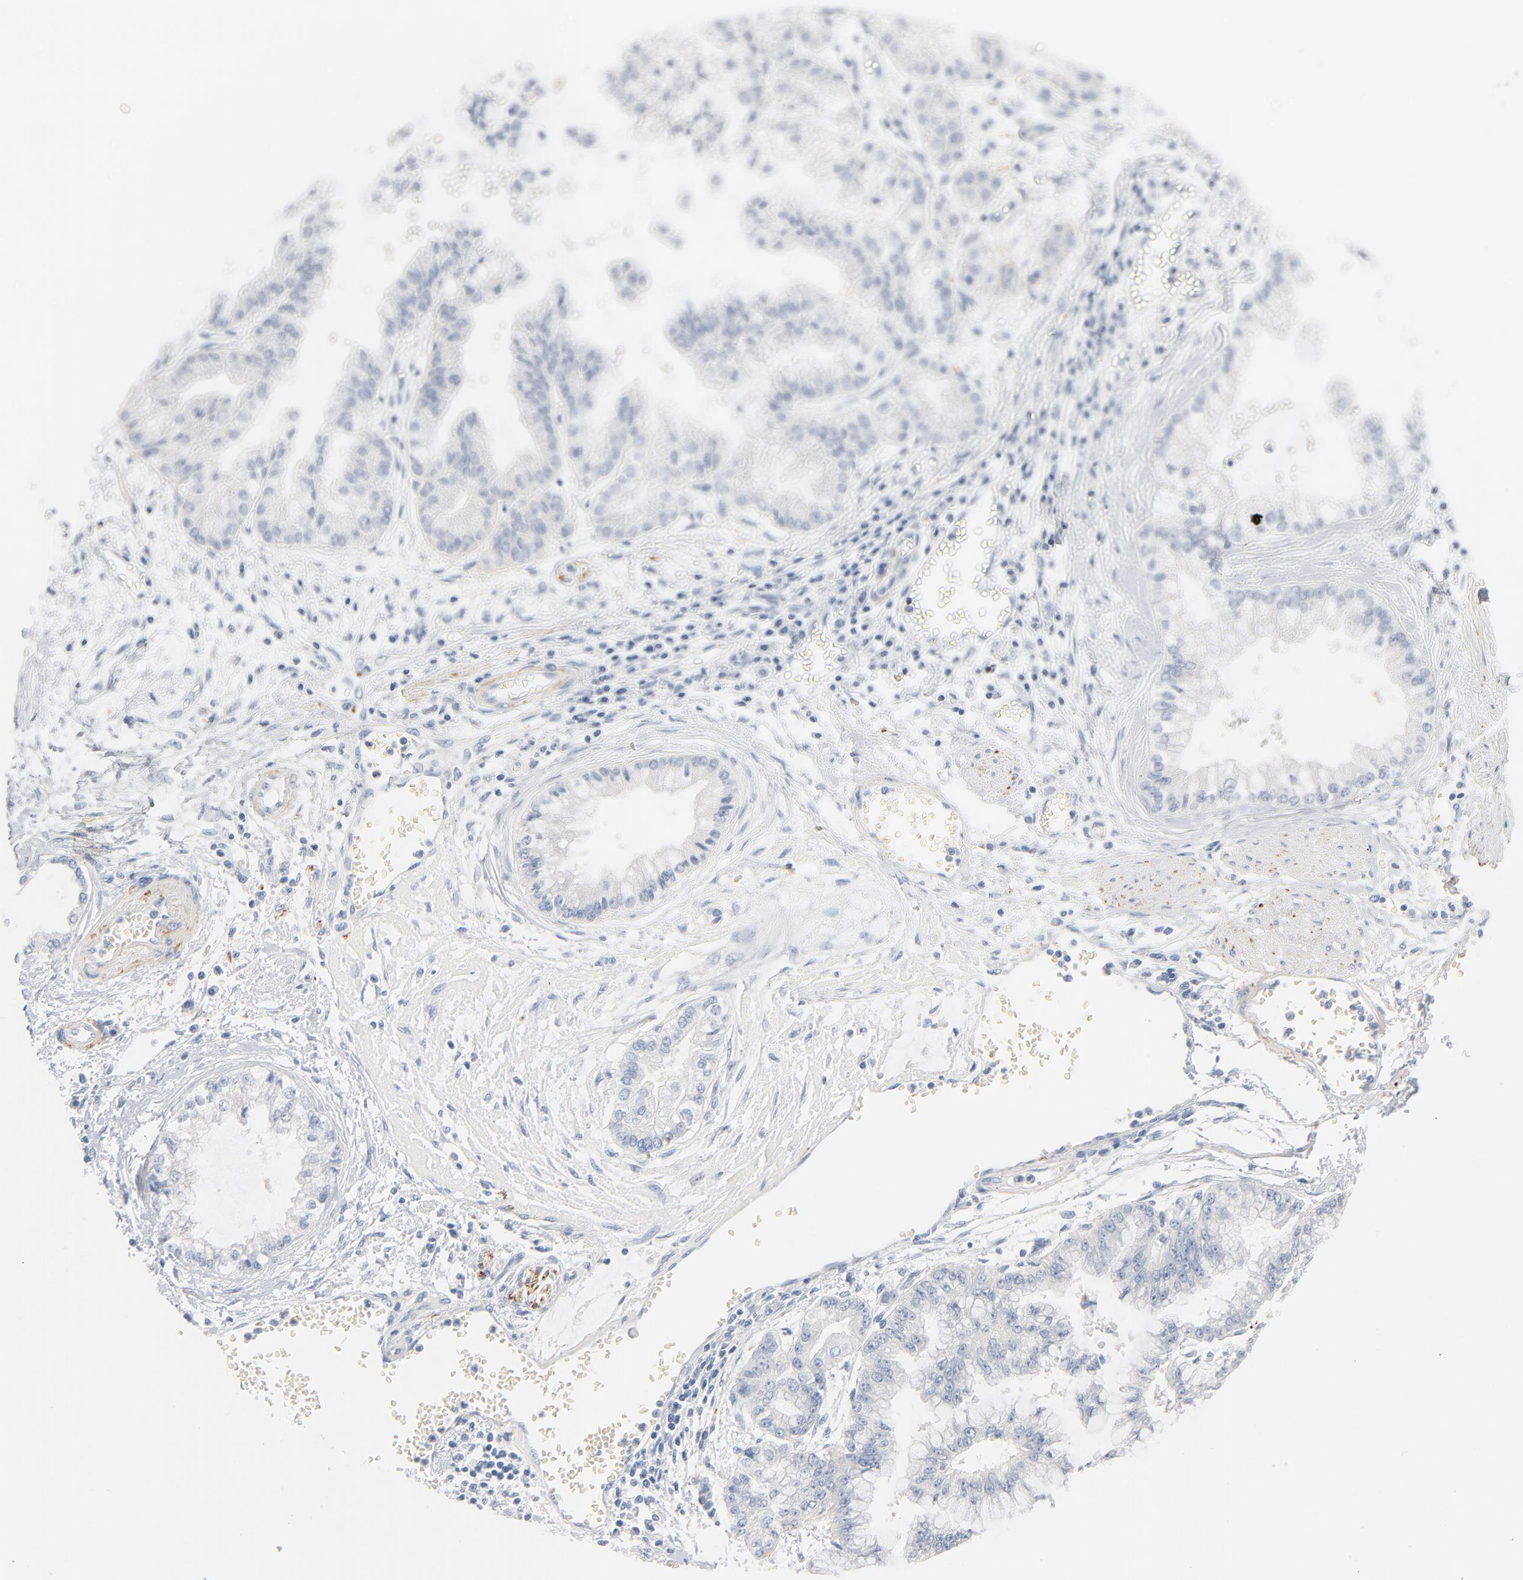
{"staining": {"intensity": "negative", "quantity": "none", "location": "none"}, "tissue": "liver cancer", "cell_type": "Tumor cells", "image_type": "cancer", "snomed": [{"axis": "morphology", "description": "Cholangiocarcinoma"}, {"axis": "topography", "description": "Liver"}], "caption": "This is a histopathology image of immunohistochemistry (IHC) staining of cholangiocarcinoma (liver), which shows no expression in tumor cells.", "gene": "IFT43", "patient": {"sex": "female", "age": 79}}